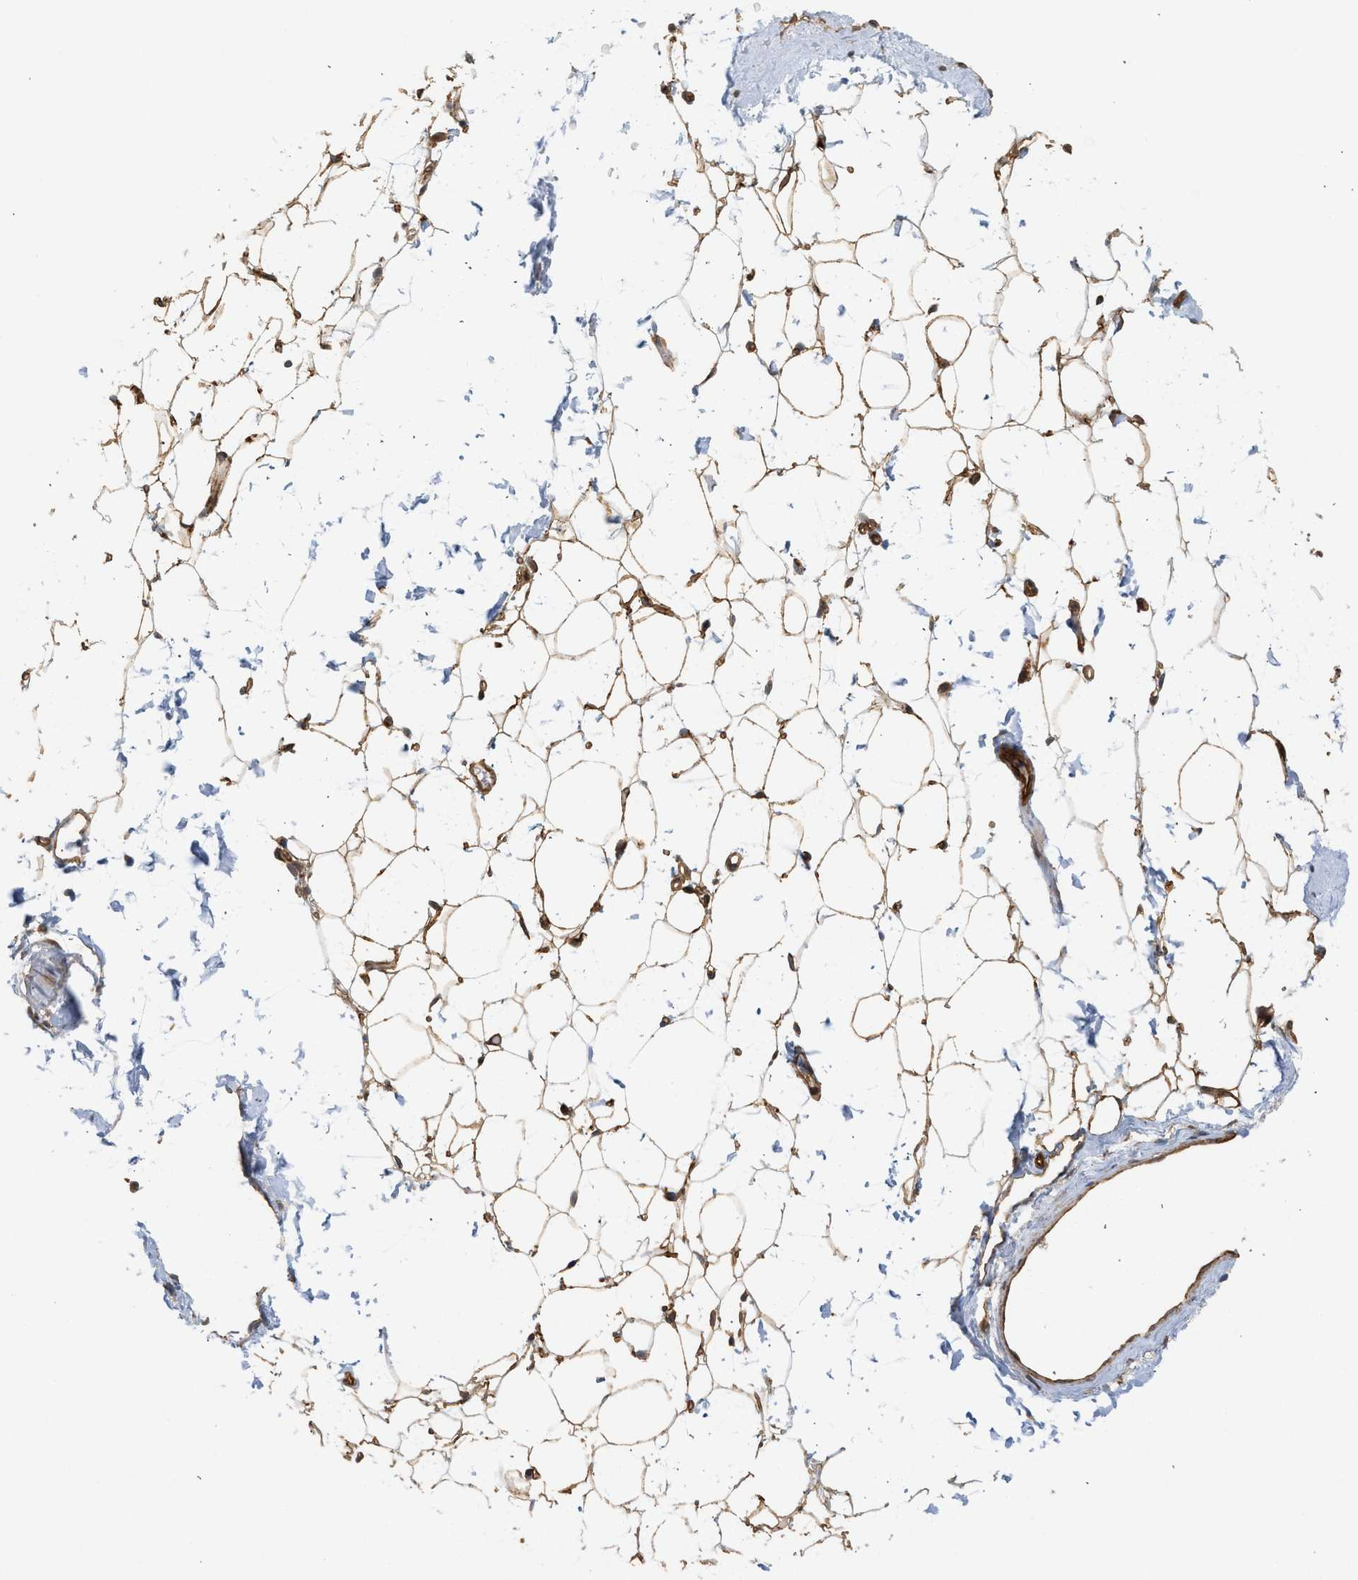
{"staining": {"intensity": "strong", "quantity": ">75%", "location": "cytoplasmic/membranous"}, "tissue": "adipose tissue", "cell_type": "Adipocytes", "image_type": "normal", "snomed": [{"axis": "morphology", "description": "Normal tissue, NOS"}, {"axis": "topography", "description": "Breast"}, {"axis": "topography", "description": "Soft tissue"}], "caption": "Adipocytes demonstrate high levels of strong cytoplasmic/membranous positivity in approximately >75% of cells in normal adipose tissue.", "gene": "SVOP", "patient": {"sex": "female", "age": 75}}